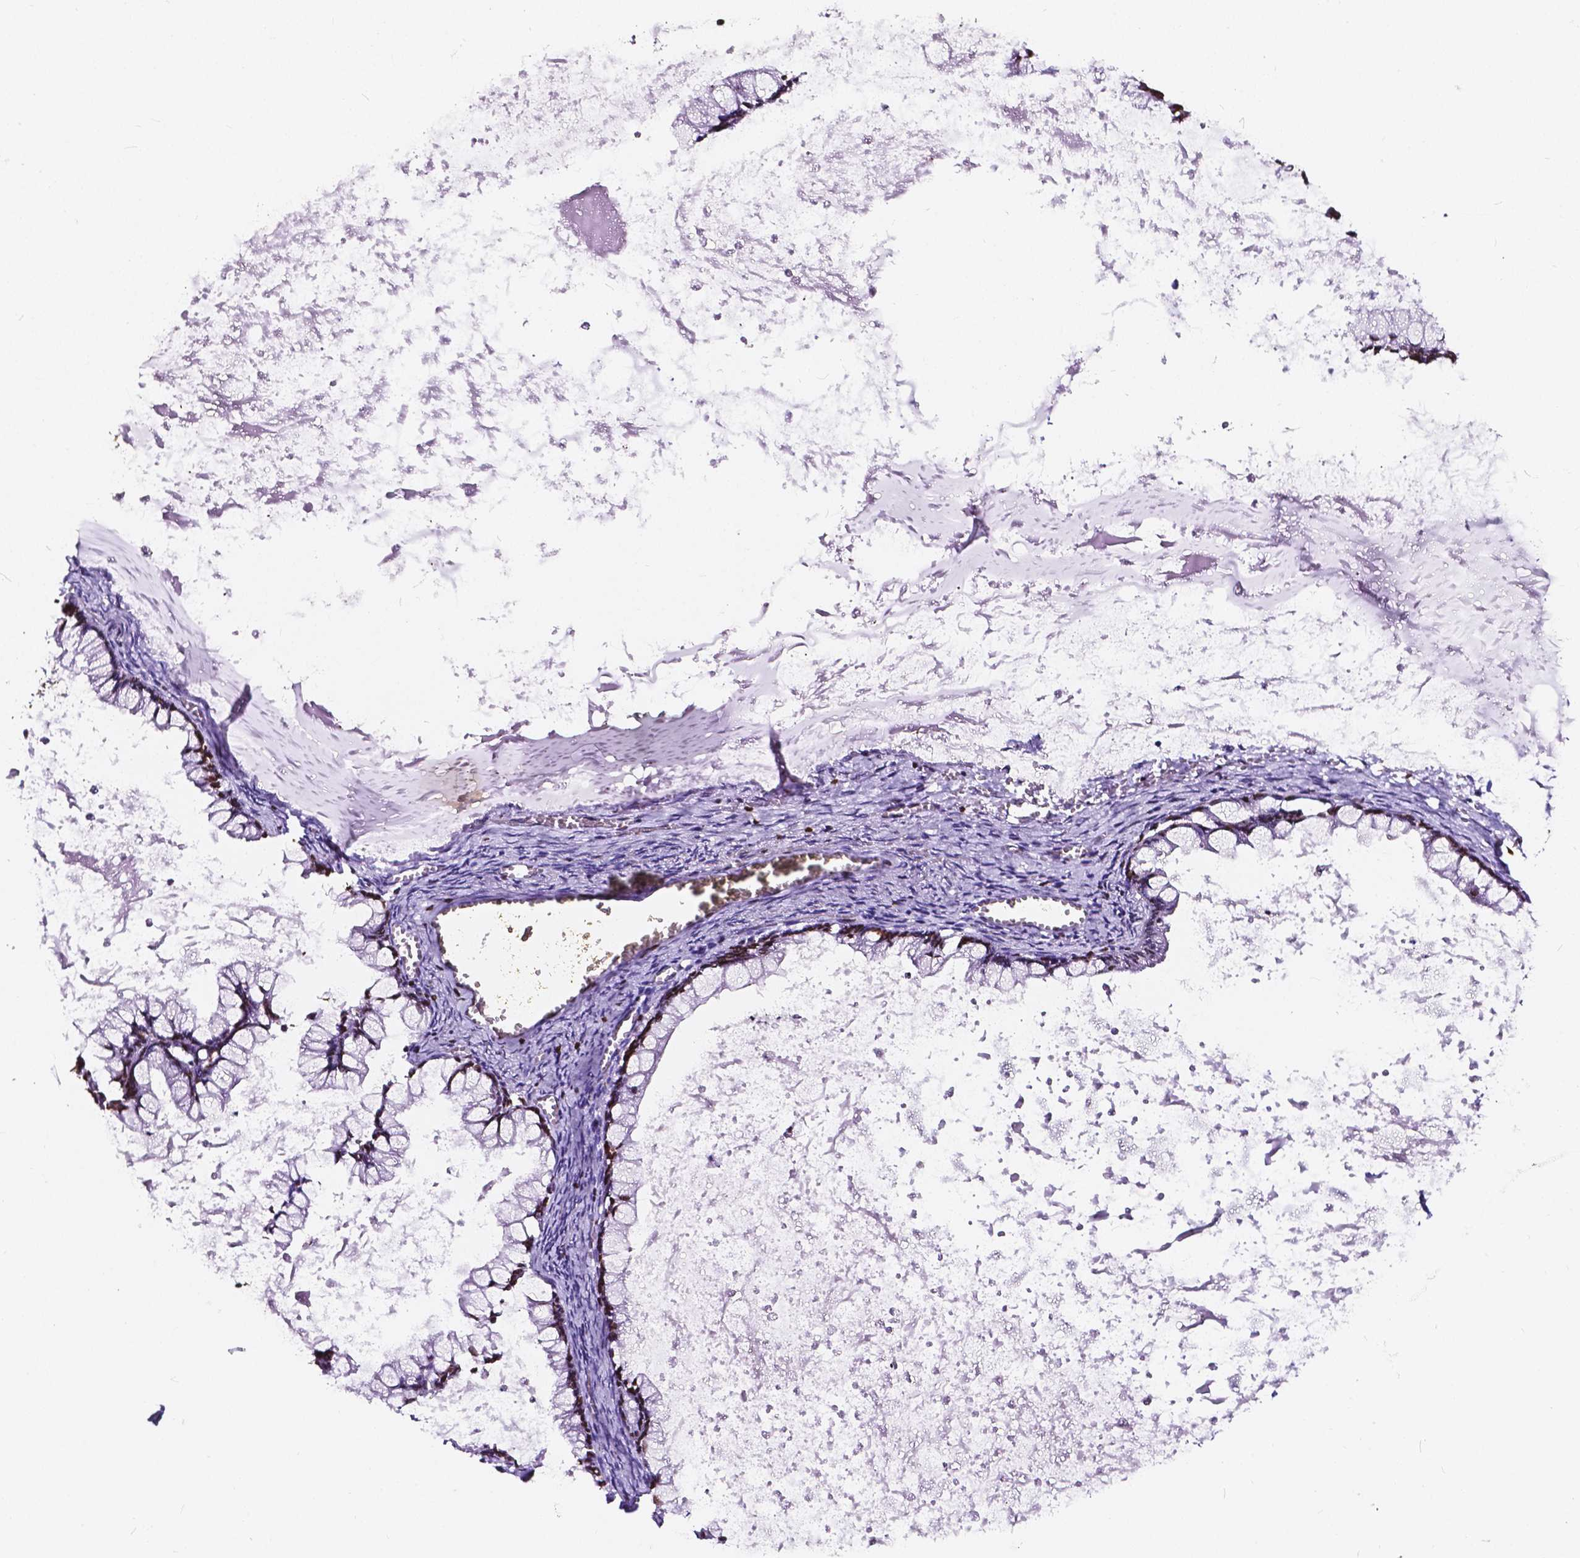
{"staining": {"intensity": "strong", "quantity": "25%-75%", "location": "nuclear"}, "tissue": "ovarian cancer", "cell_type": "Tumor cells", "image_type": "cancer", "snomed": [{"axis": "morphology", "description": "Cystadenocarcinoma, mucinous, NOS"}, {"axis": "topography", "description": "Ovary"}], "caption": "Tumor cells reveal high levels of strong nuclear staining in approximately 25%-75% of cells in ovarian mucinous cystadenocarcinoma.", "gene": "CBY3", "patient": {"sex": "female", "age": 67}}